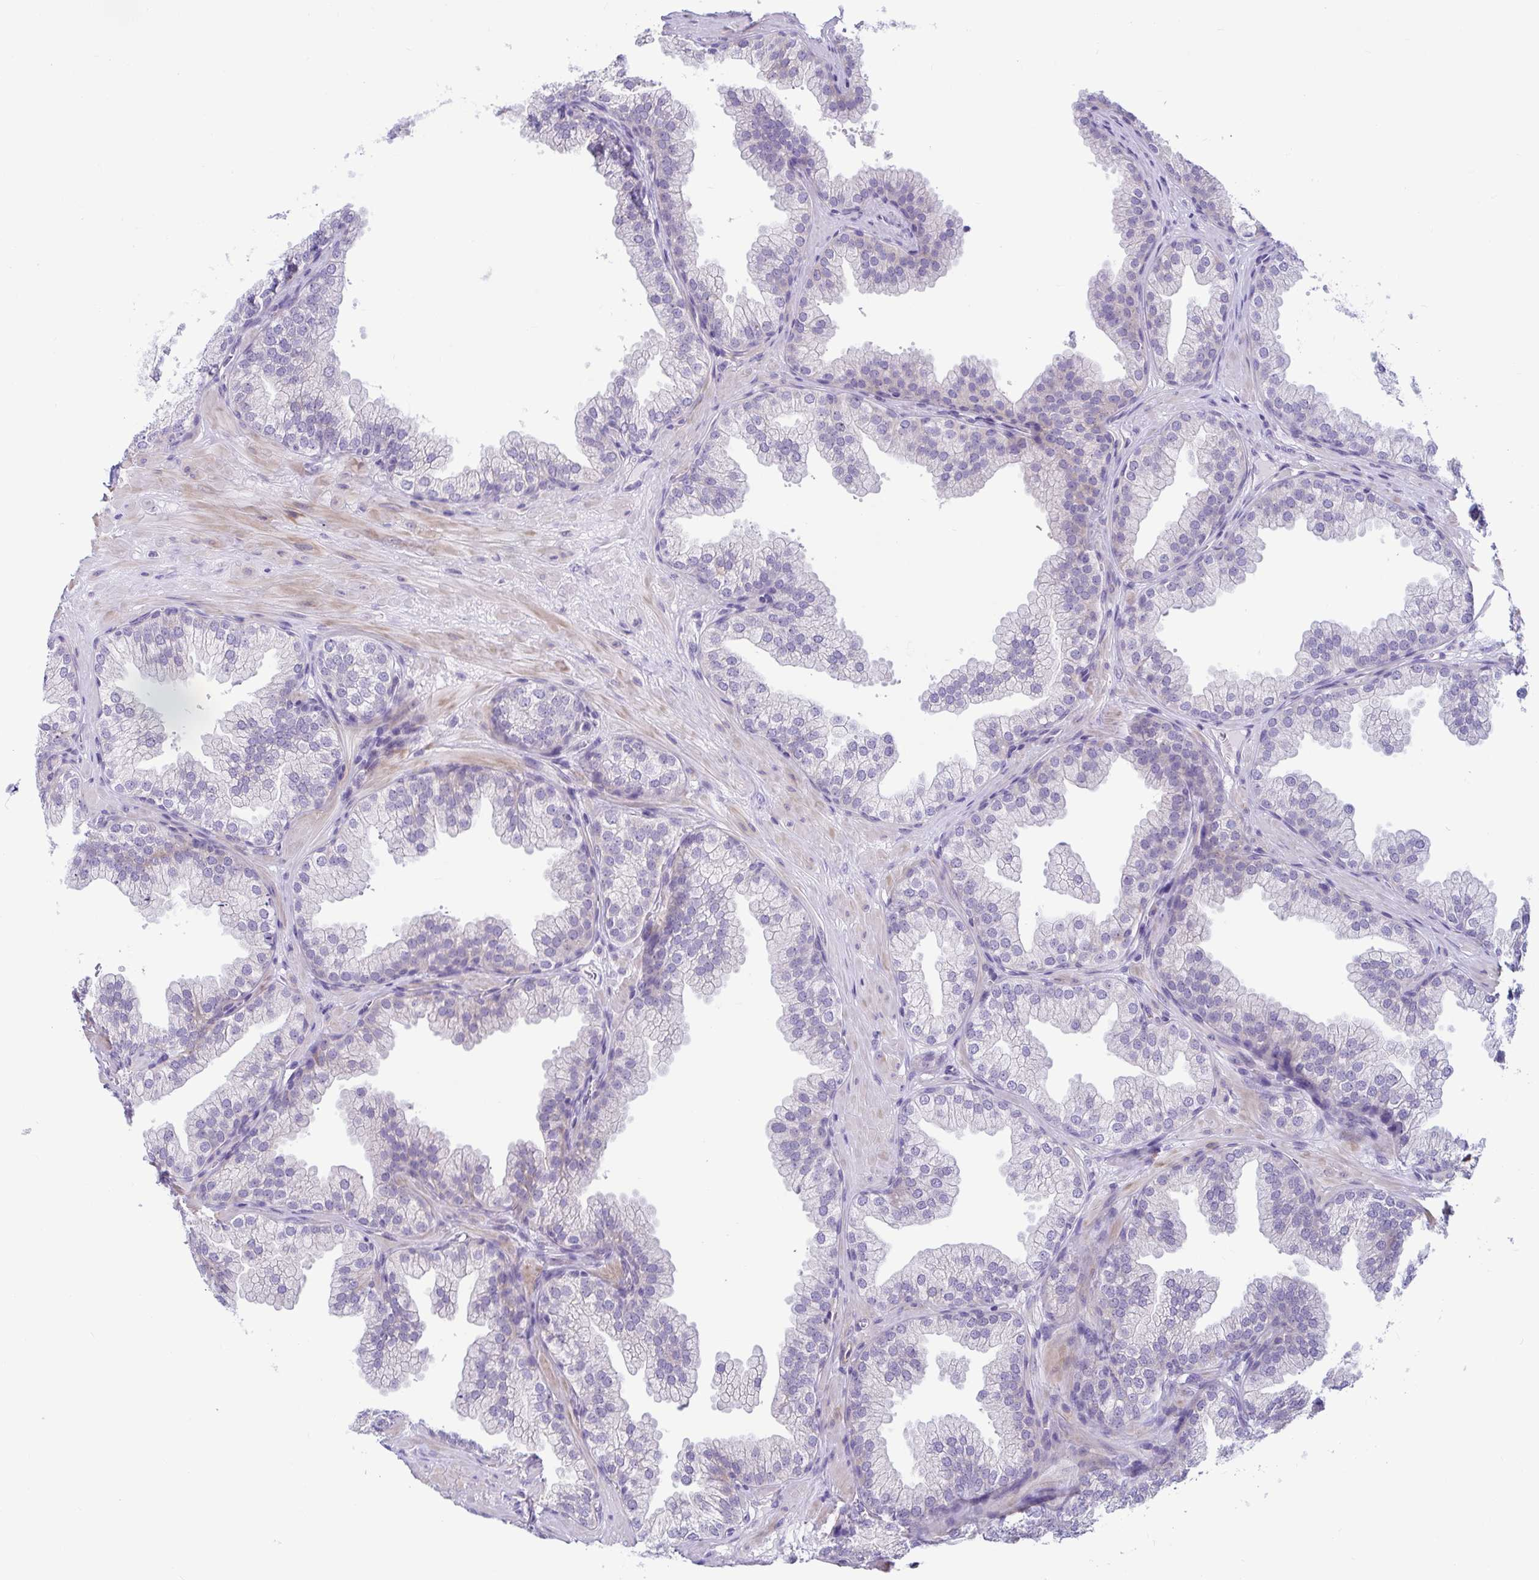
{"staining": {"intensity": "negative", "quantity": "none", "location": "none"}, "tissue": "prostate", "cell_type": "Glandular cells", "image_type": "normal", "snomed": [{"axis": "morphology", "description": "Normal tissue, NOS"}, {"axis": "topography", "description": "Prostate"}], "caption": "Immunohistochemistry (IHC) photomicrograph of normal prostate: human prostate stained with DAB (3,3'-diaminobenzidine) displays no significant protein expression in glandular cells. The staining is performed using DAB (3,3'-diaminobenzidine) brown chromogen with nuclei counter-stained in using hematoxylin.", "gene": "TNNI2", "patient": {"sex": "male", "age": 37}}